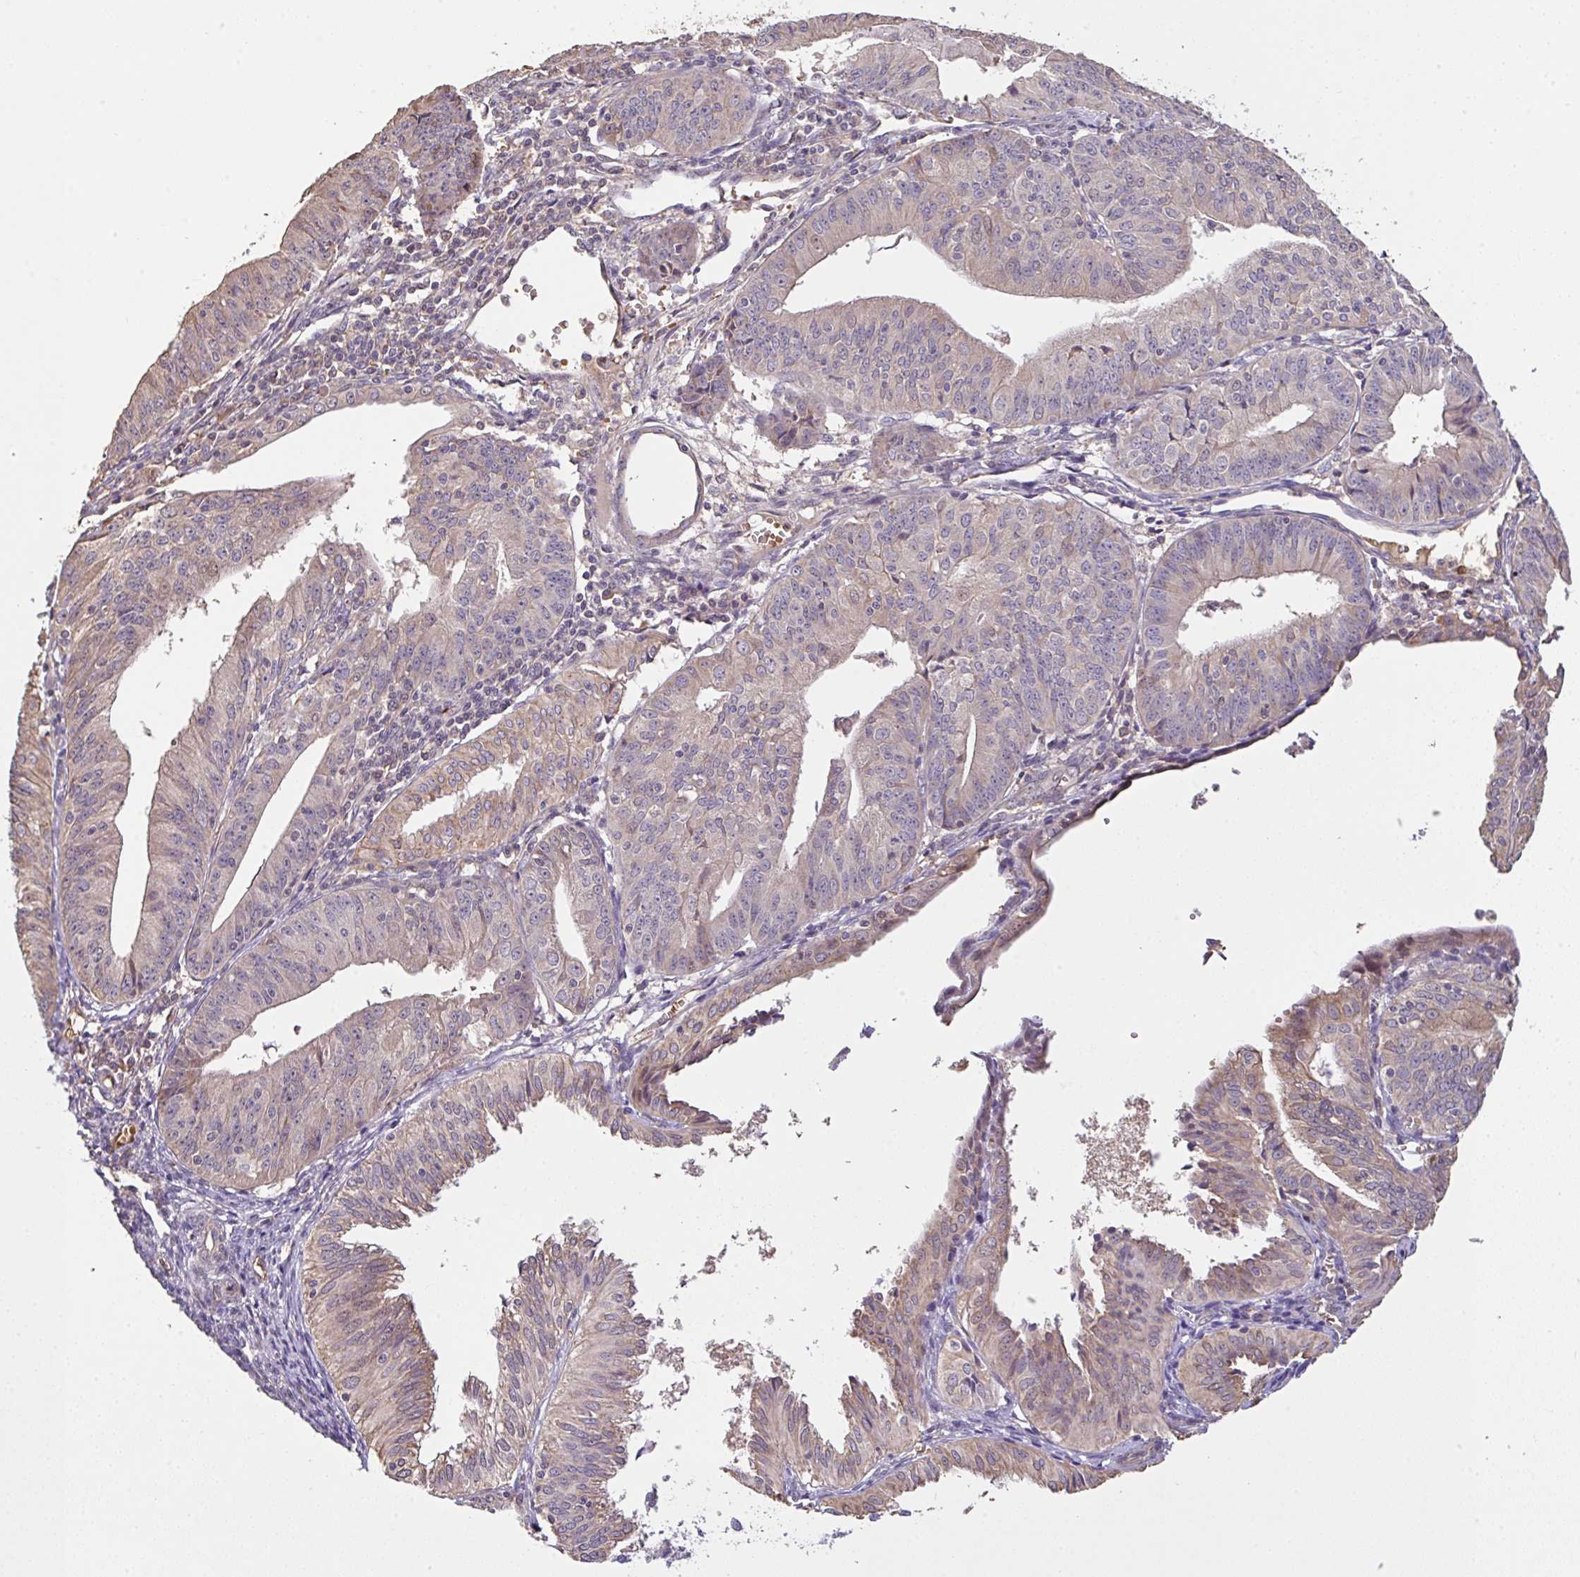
{"staining": {"intensity": "weak", "quantity": "<25%", "location": "cytoplasmic/membranous"}, "tissue": "endometrial cancer", "cell_type": "Tumor cells", "image_type": "cancer", "snomed": [{"axis": "morphology", "description": "Adenocarcinoma, NOS"}, {"axis": "topography", "description": "Endometrium"}], "caption": "Tumor cells show no significant protein expression in endometrial adenocarcinoma. (DAB IHC, high magnification).", "gene": "C1QTNF9B", "patient": {"sex": "female", "age": 56}}